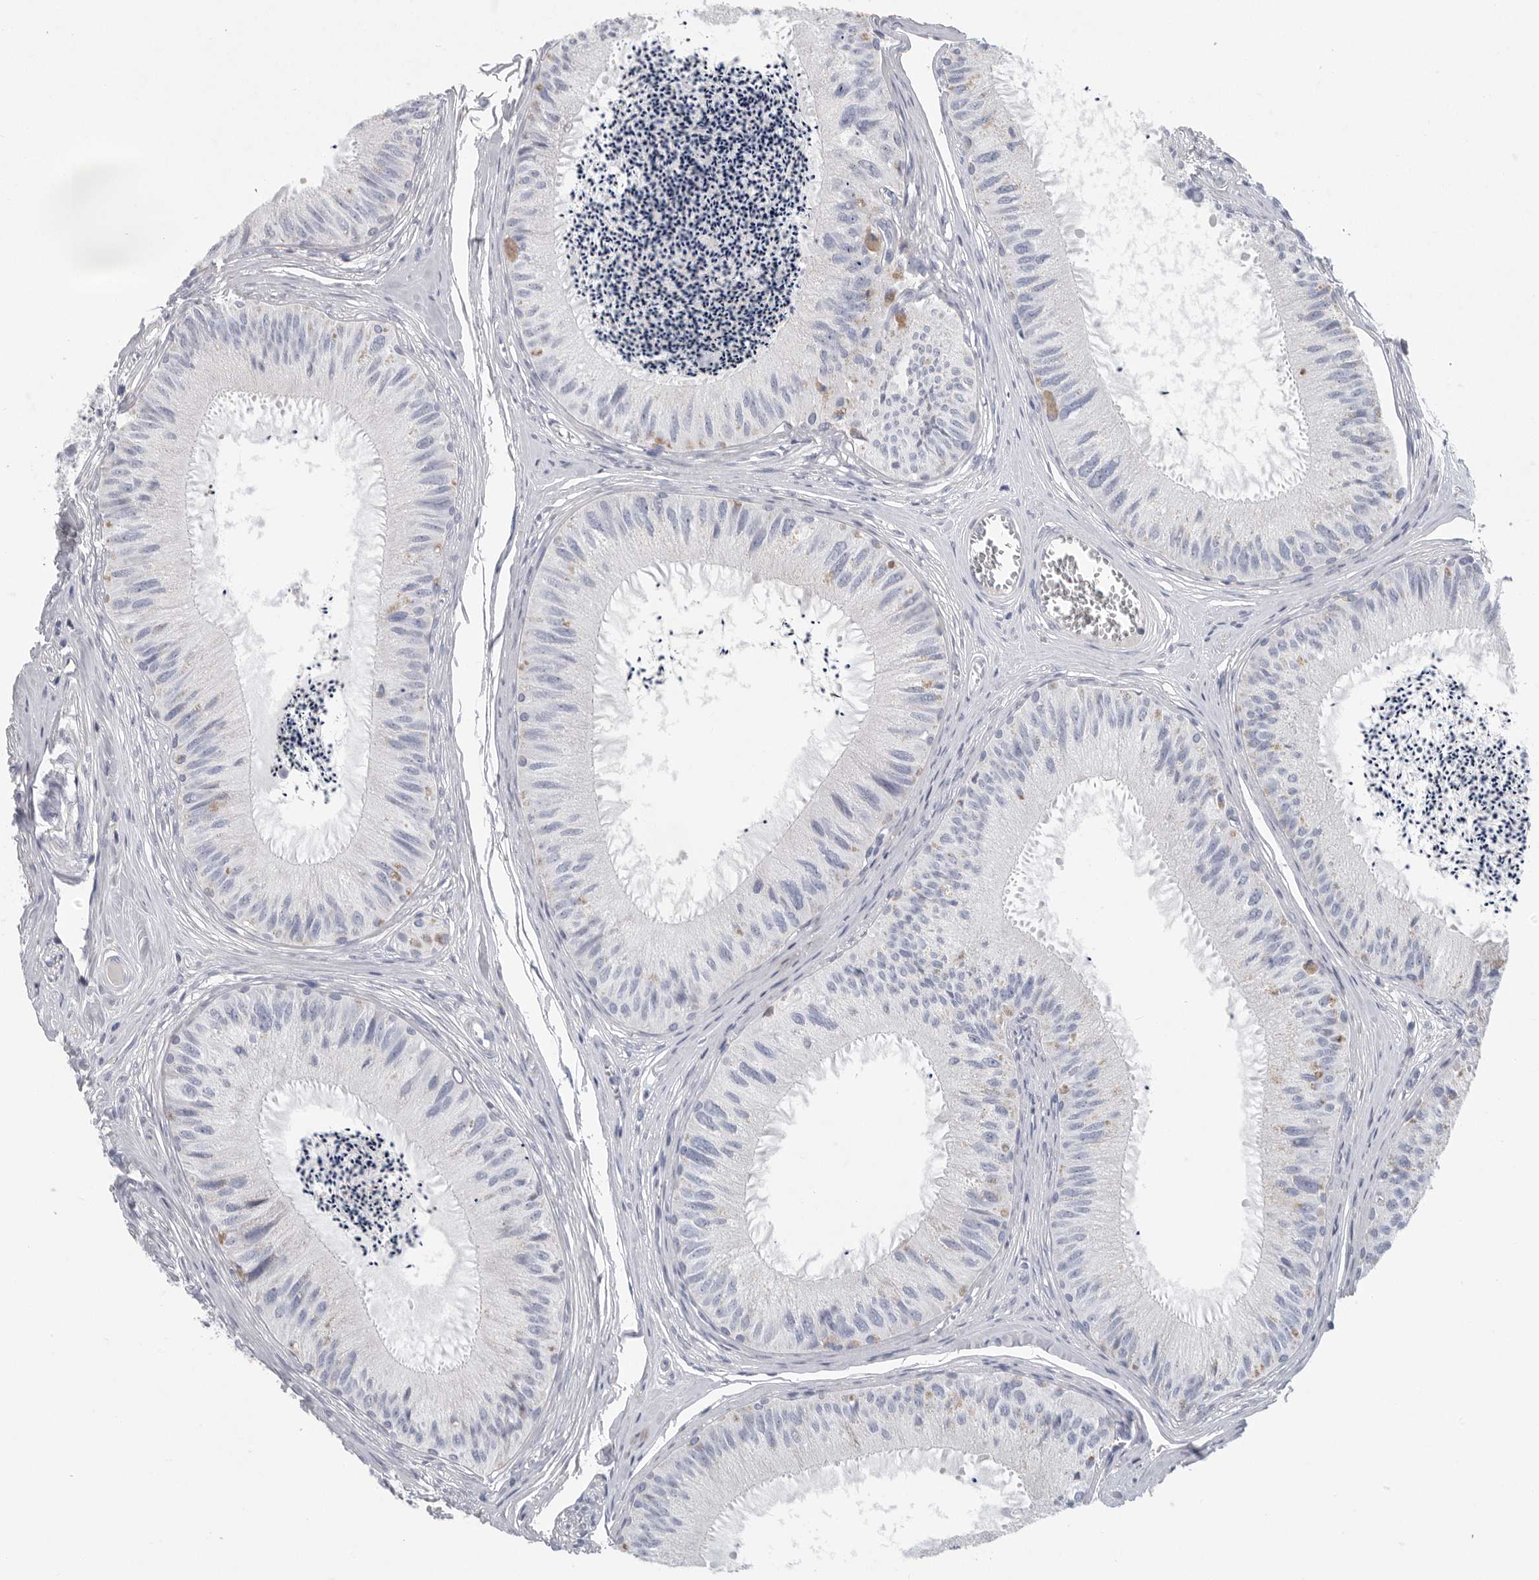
{"staining": {"intensity": "moderate", "quantity": "<25%", "location": "cytoplasmic/membranous"}, "tissue": "epididymis", "cell_type": "Glandular cells", "image_type": "normal", "snomed": [{"axis": "morphology", "description": "Normal tissue, NOS"}, {"axis": "topography", "description": "Epididymis"}], "caption": "Epididymis stained for a protein reveals moderate cytoplasmic/membranous positivity in glandular cells. The staining was performed using DAB (3,3'-diaminobenzidine) to visualize the protein expression in brown, while the nuclei were stained in blue with hematoxylin (Magnification: 20x).", "gene": "CAMK2B", "patient": {"sex": "male", "age": 79}}